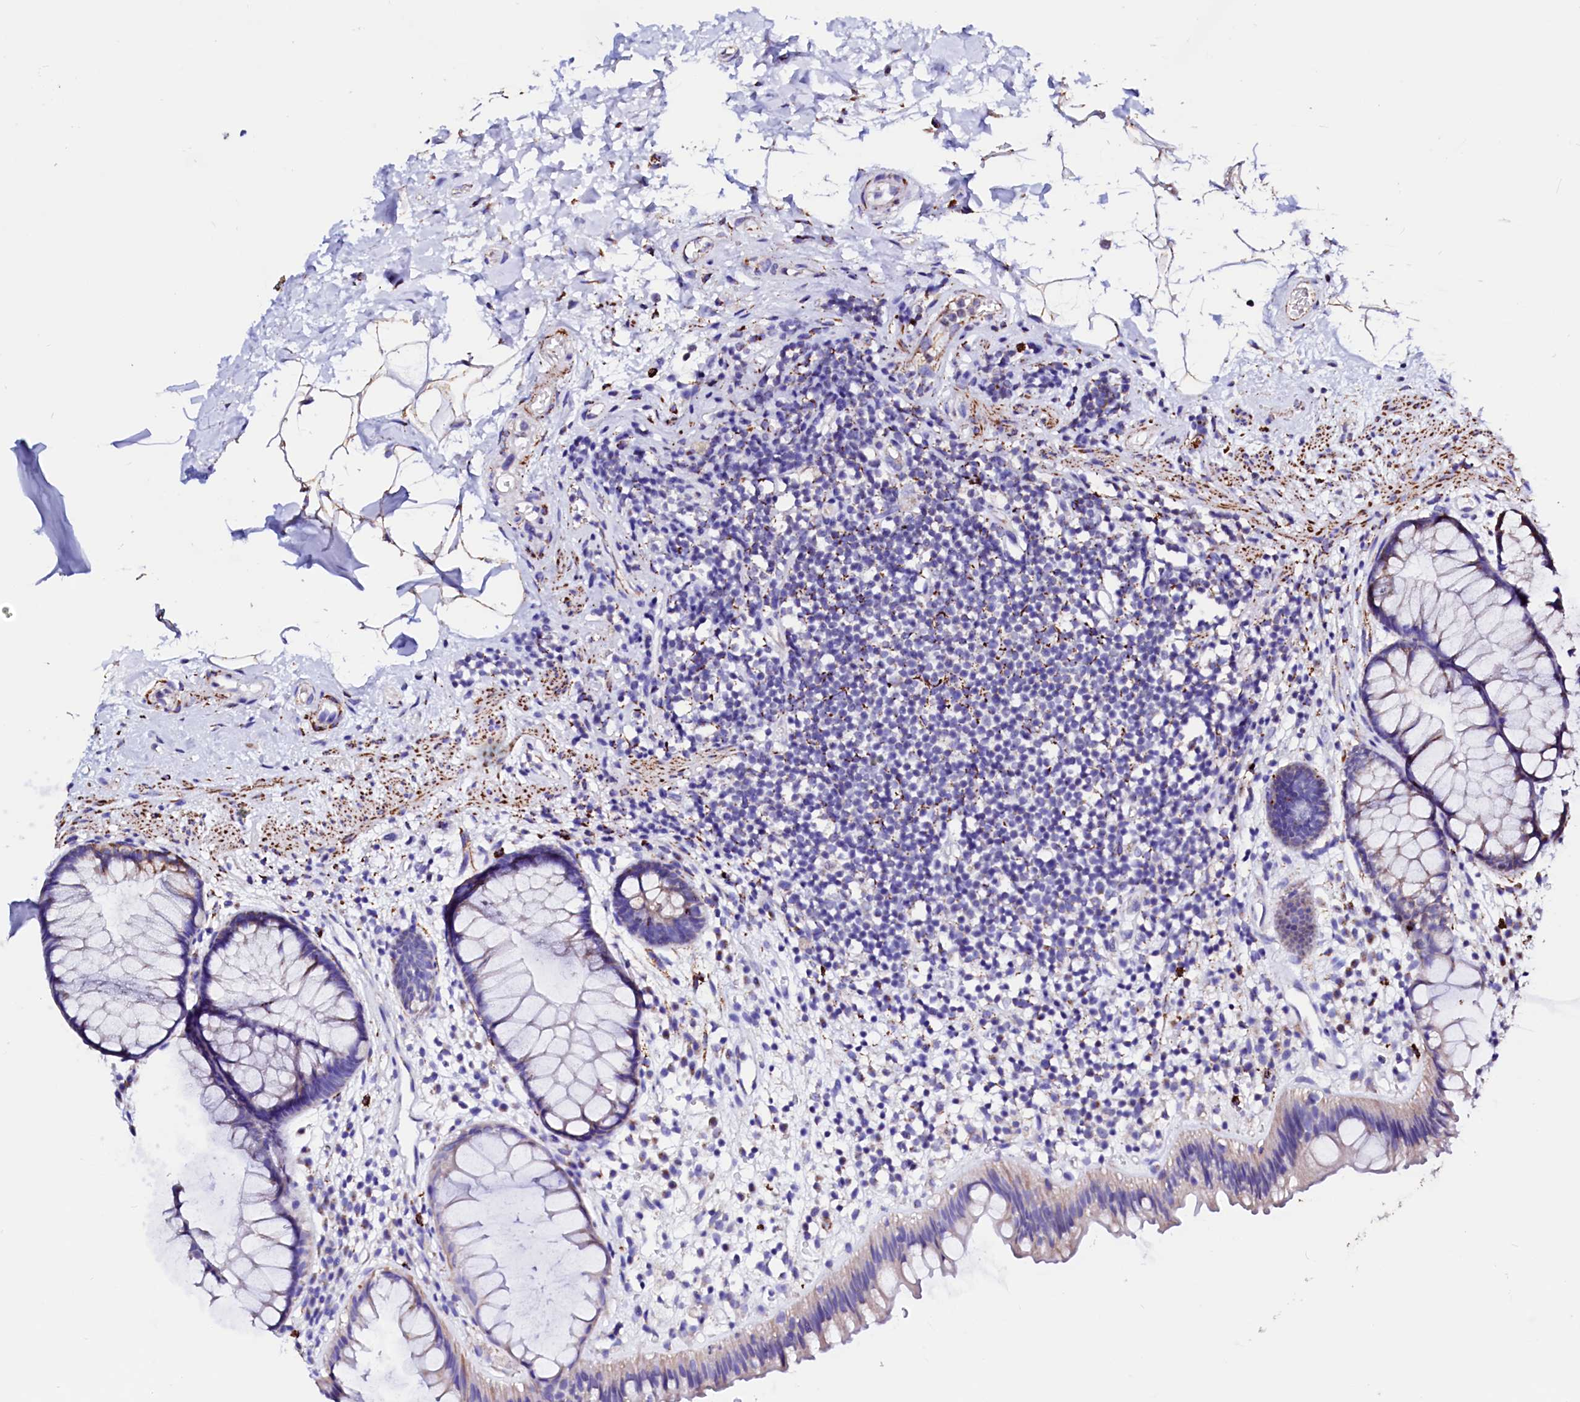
{"staining": {"intensity": "moderate", "quantity": "<25%", "location": "cytoplasmic/membranous"}, "tissue": "rectum", "cell_type": "Glandular cells", "image_type": "normal", "snomed": [{"axis": "morphology", "description": "Normal tissue, NOS"}, {"axis": "topography", "description": "Rectum"}], "caption": "Protein expression analysis of benign rectum reveals moderate cytoplasmic/membranous expression in approximately <25% of glandular cells.", "gene": "MAOB", "patient": {"sex": "male", "age": 51}}